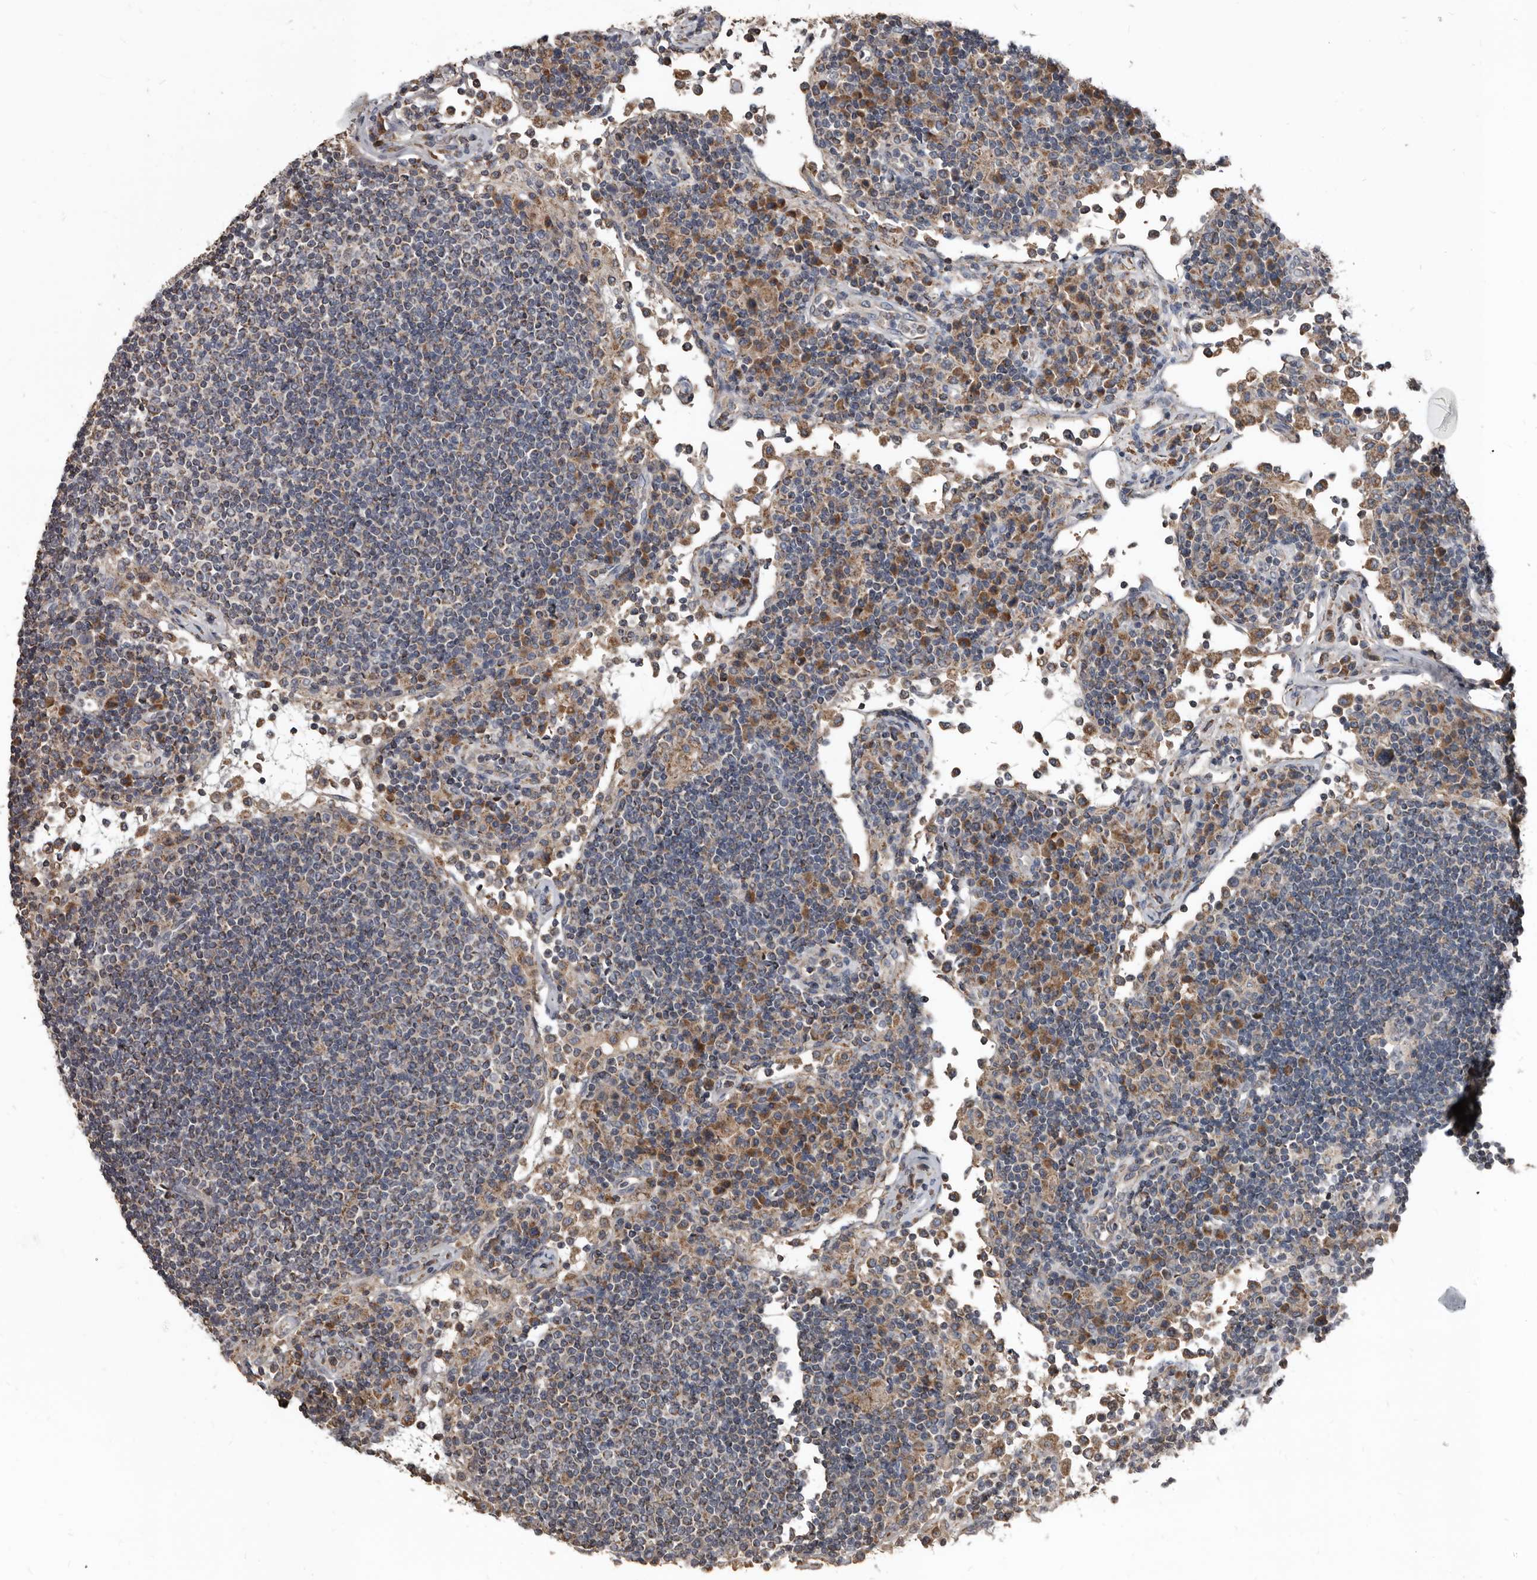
{"staining": {"intensity": "moderate", "quantity": "<25%", "location": "cytoplasmic/membranous"}, "tissue": "lymph node", "cell_type": "Germinal center cells", "image_type": "normal", "snomed": [{"axis": "morphology", "description": "Normal tissue, NOS"}, {"axis": "topography", "description": "Lymph node"}], "caption": "Protein analysis of unremarkable lymph node reveals moderate cytoplasmic/membranous positivity in about <25% of germinal center cells. The staining was performed using DAB to visualize the protein expression in brown, while the nuclei were stained in blue with hematoxylin (Magnification: 20x).", "gene": "GREB1", "patient": {"sex": "female", "age": 53}}